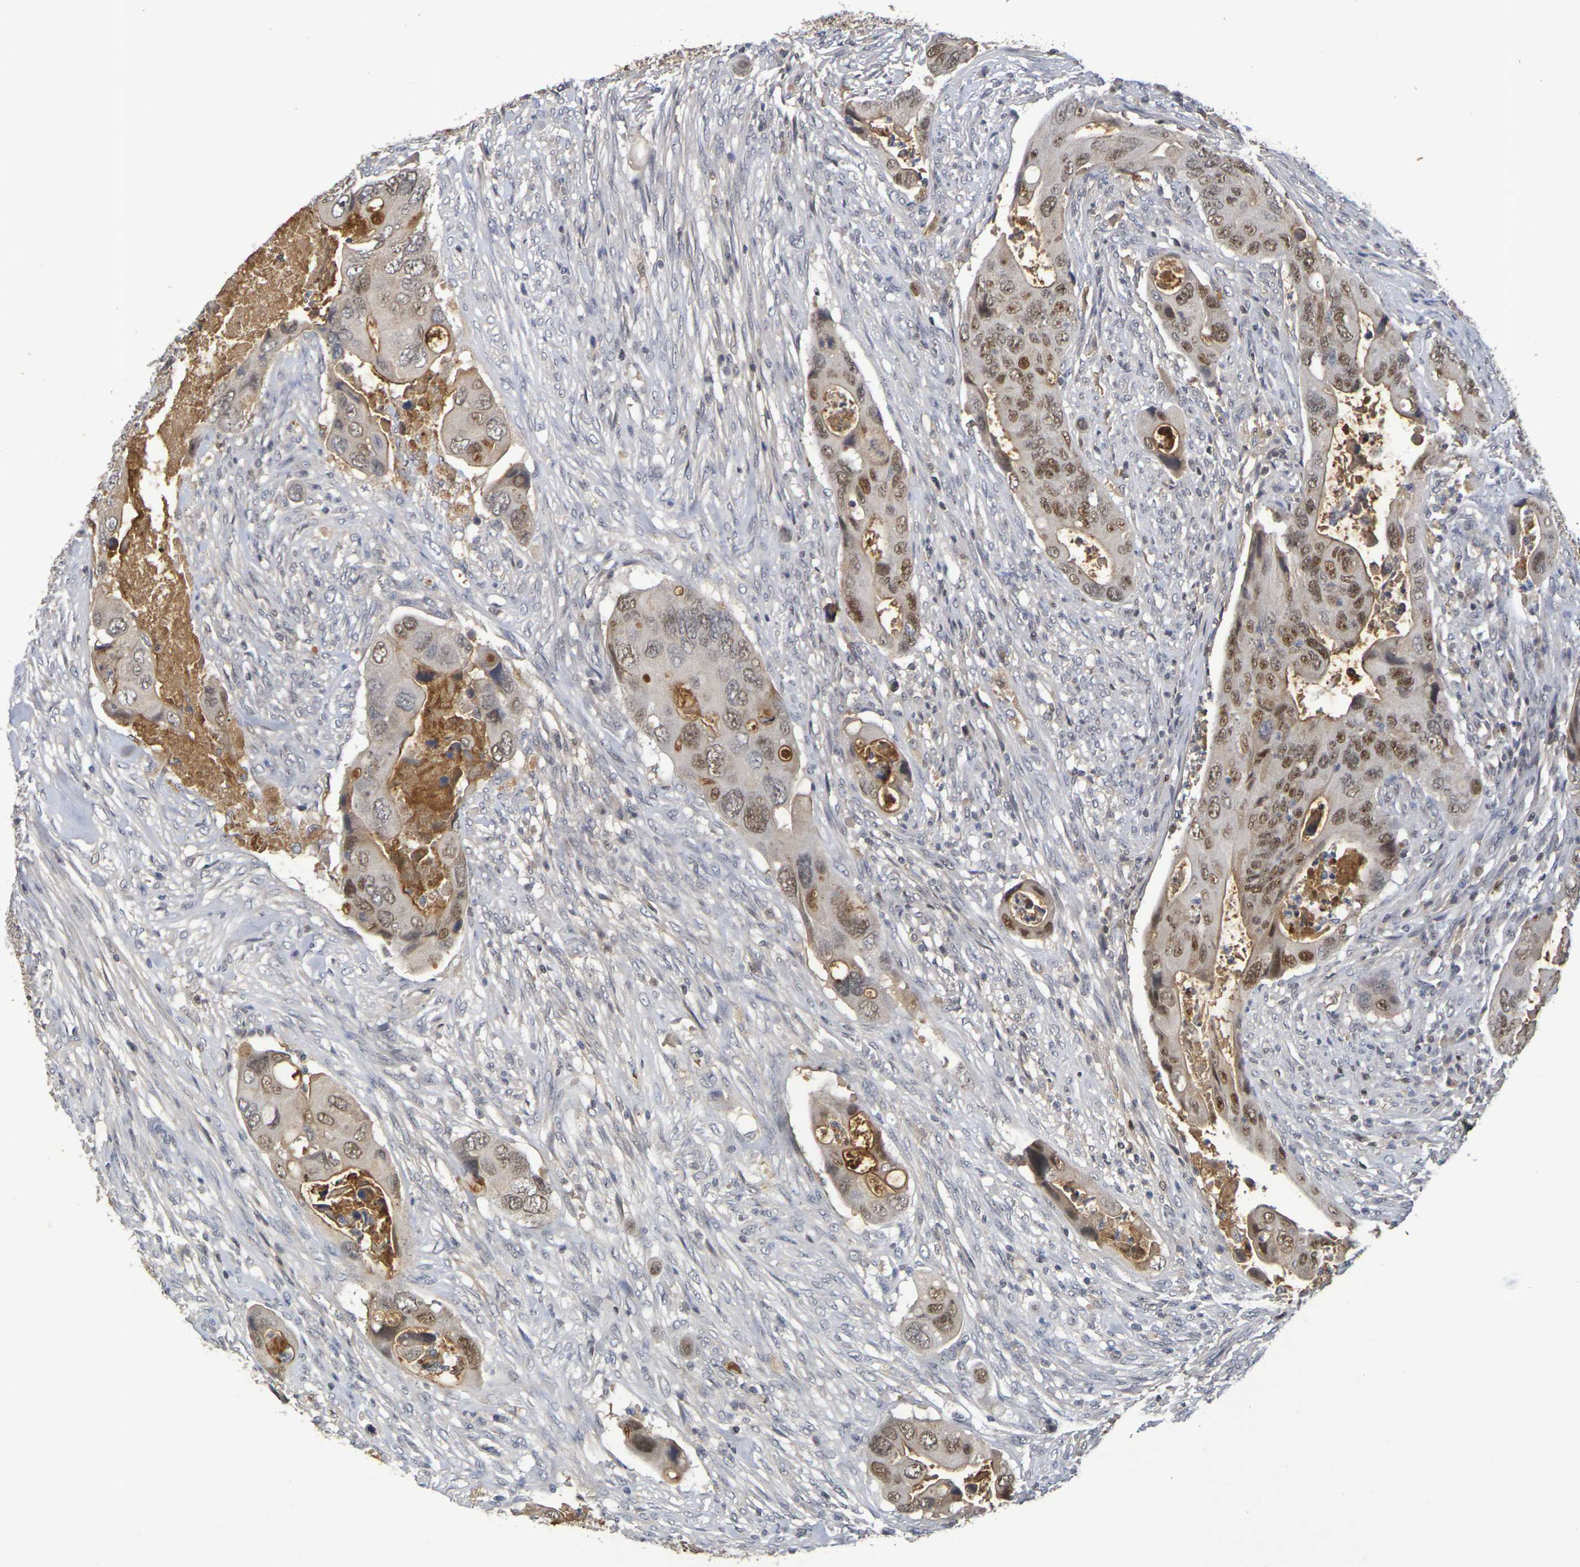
{"staining": {"intensity": "moderate", "quantity": ">75%", "location": "cytoplasmic/membranous,nuclear"}, "tissue": "colorectal cancer", "cell_type": "Tumor cells", "image_type": "cancer", "snomed": [{"axis": "morphology", "description": "Adenocarcinoma, NOS"}, {"axis": "topography", "description": "Rectum"}], "caption": "Tumor cells show medium levels of moderate cytoplasmic/membranous and nuclear expression in approximately >75% of cells in adenocarcinoma (colorectal). Immunohistochemistry stains the protein in brown and the nuclei are stained blue.", "gene": "TERF2", "patient": {"sex": "female", "age": 57}}